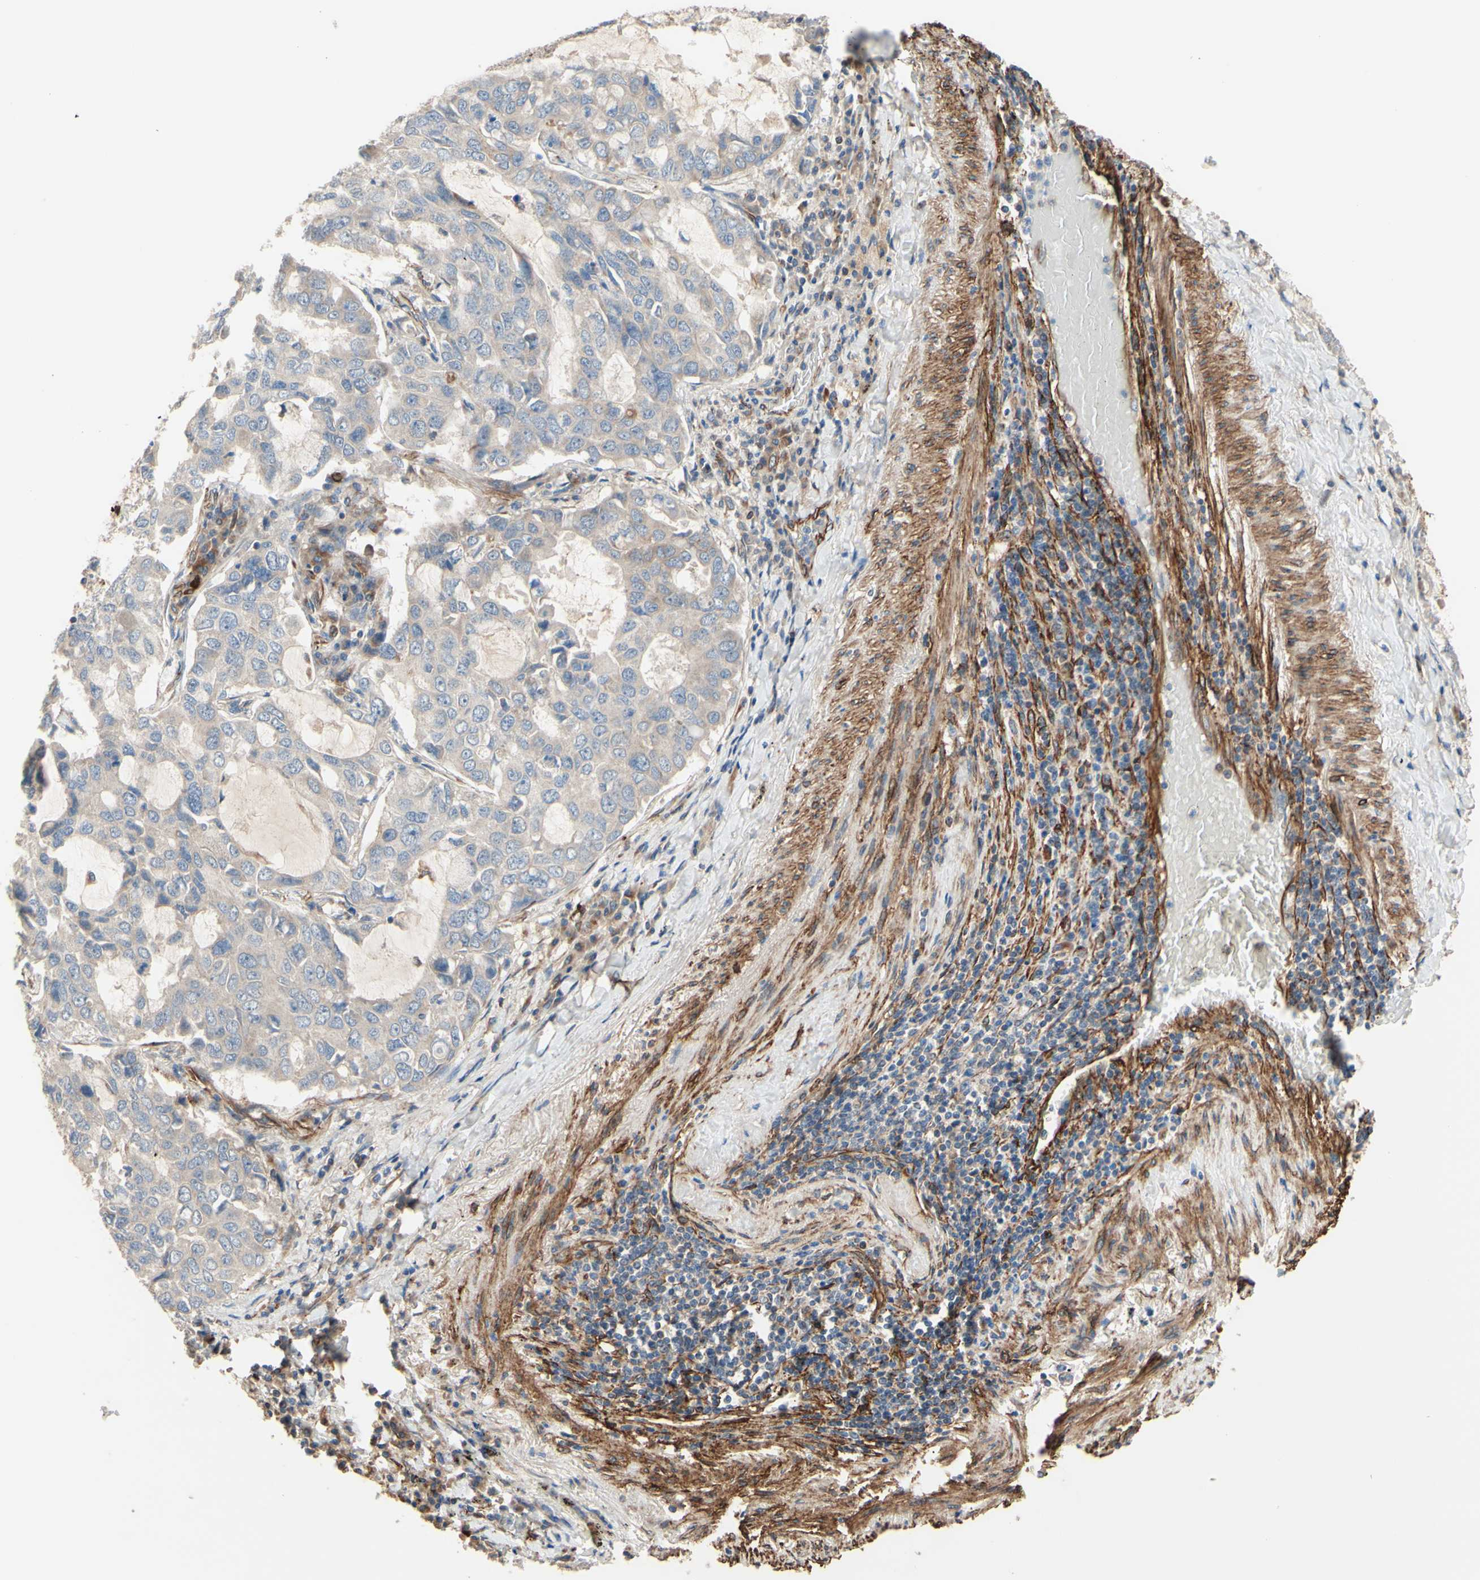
{"staining": {"intensity": "weak", "quantity": "<25%", "location": "cytoplasmic/membranous"}, "tissue": "lung cancer", "cell_type": "Tumor cells", "image_type": "cancer", "snomed": [{"axis": "morphology", "description": "Adenocarcinoma, NOS"}, {"axis": "topography", "description": "Lung"}], "caption": "Photomicrograph shows no significant protein positivity in tumor cells of lung adenocarcinoma.", "gene": "TRAF2", "patient": {"sex": "male", "age": 64}}